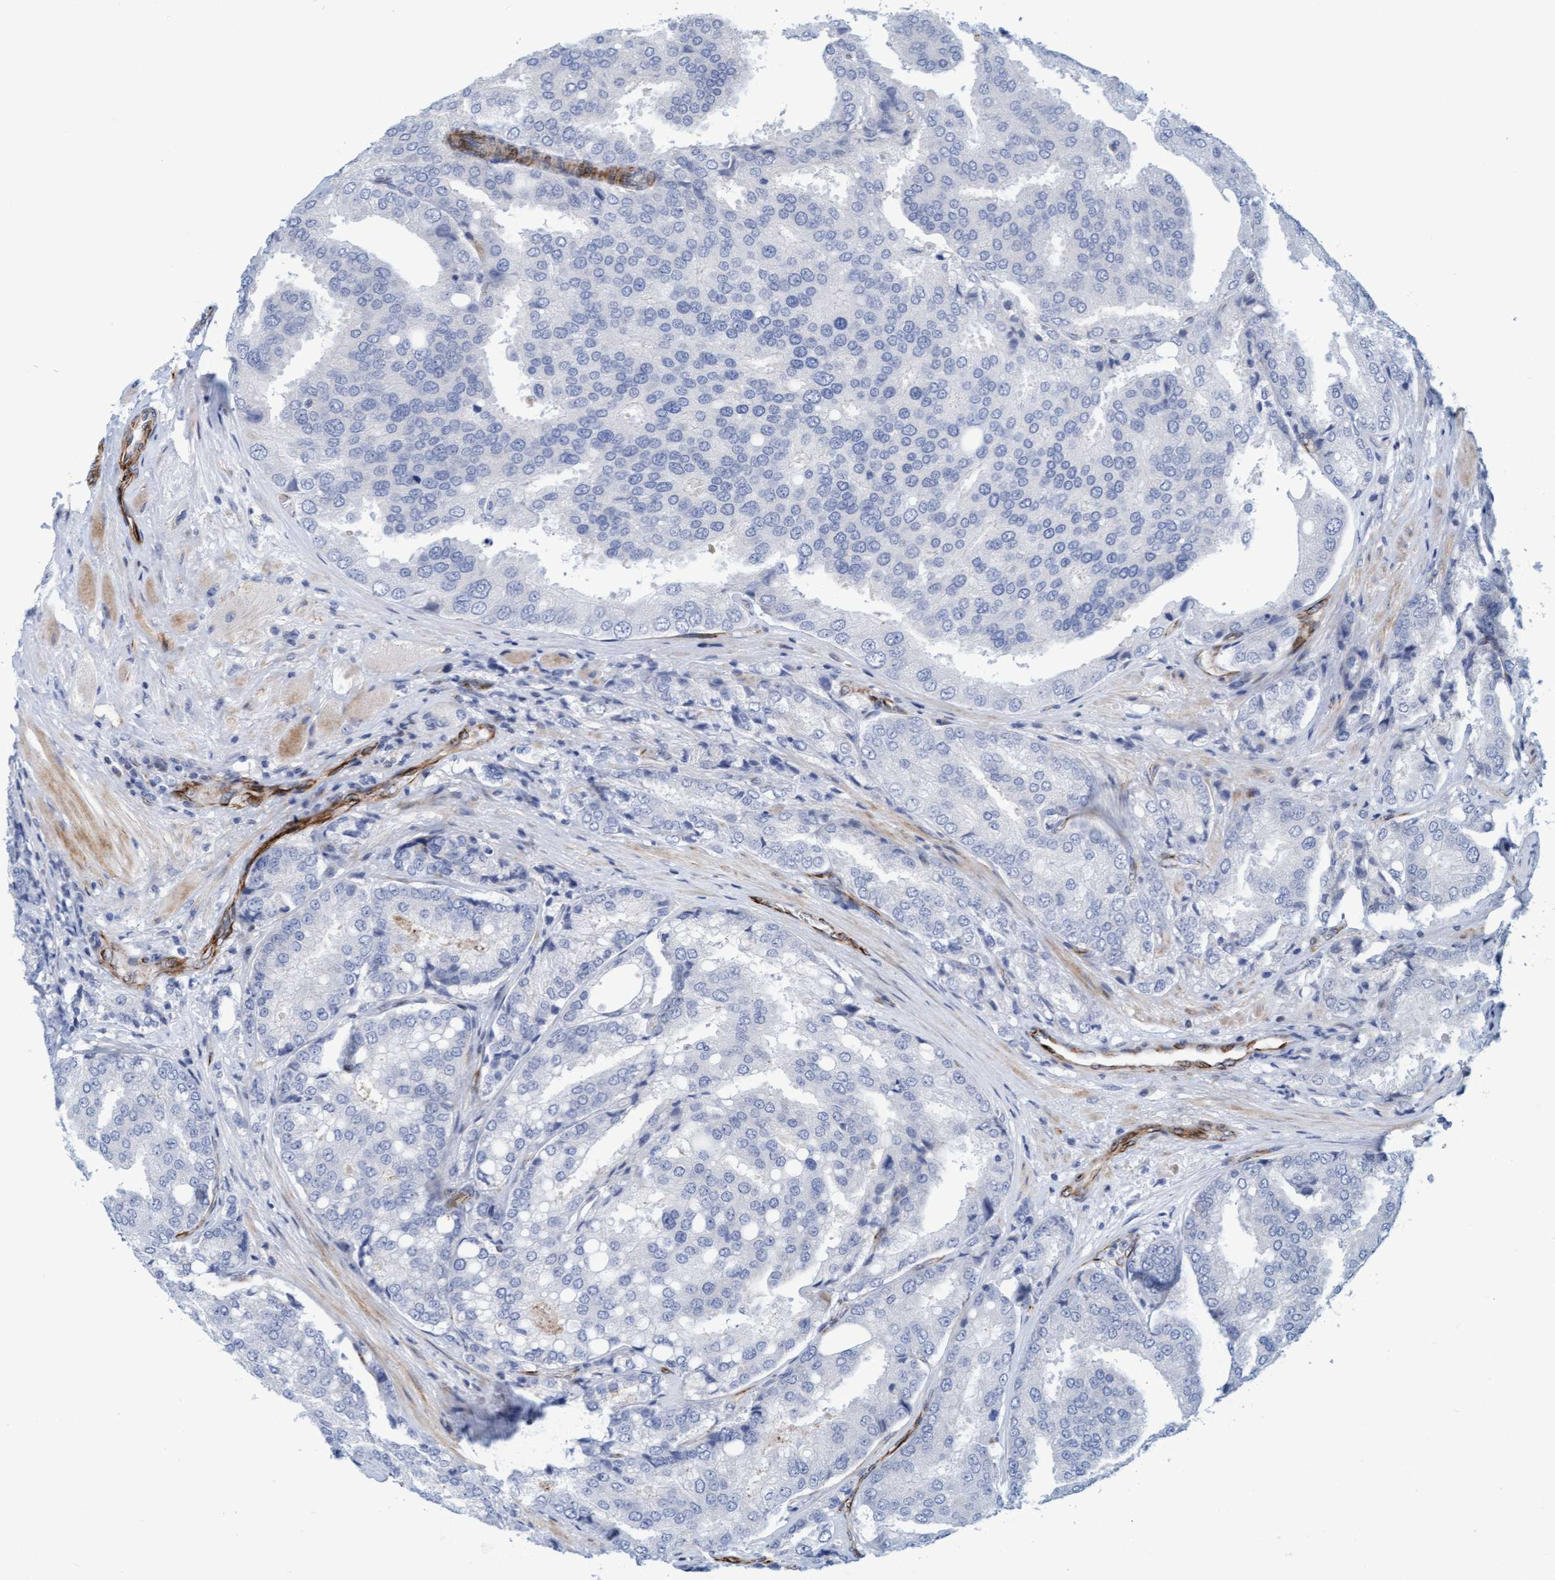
{"staining": {"intensity": "negative", "quantity": "none", "location": "none"}, "tissue": "prostate cancer", "cell_type": "Tumor cells", "image_type": "cancer", "snomed": [{"axis": "morphology", "description": "Adenocarcinoma, High grade"}, {"axis": "topography", "description": "Prostate"}], "caption": "Photomicrograph shows no significant protein staining in tumor cells of prostate adenocarcinoma (high-grade).", "gene": "POLG2", "patient": {"sex": "male", "age": 50}}